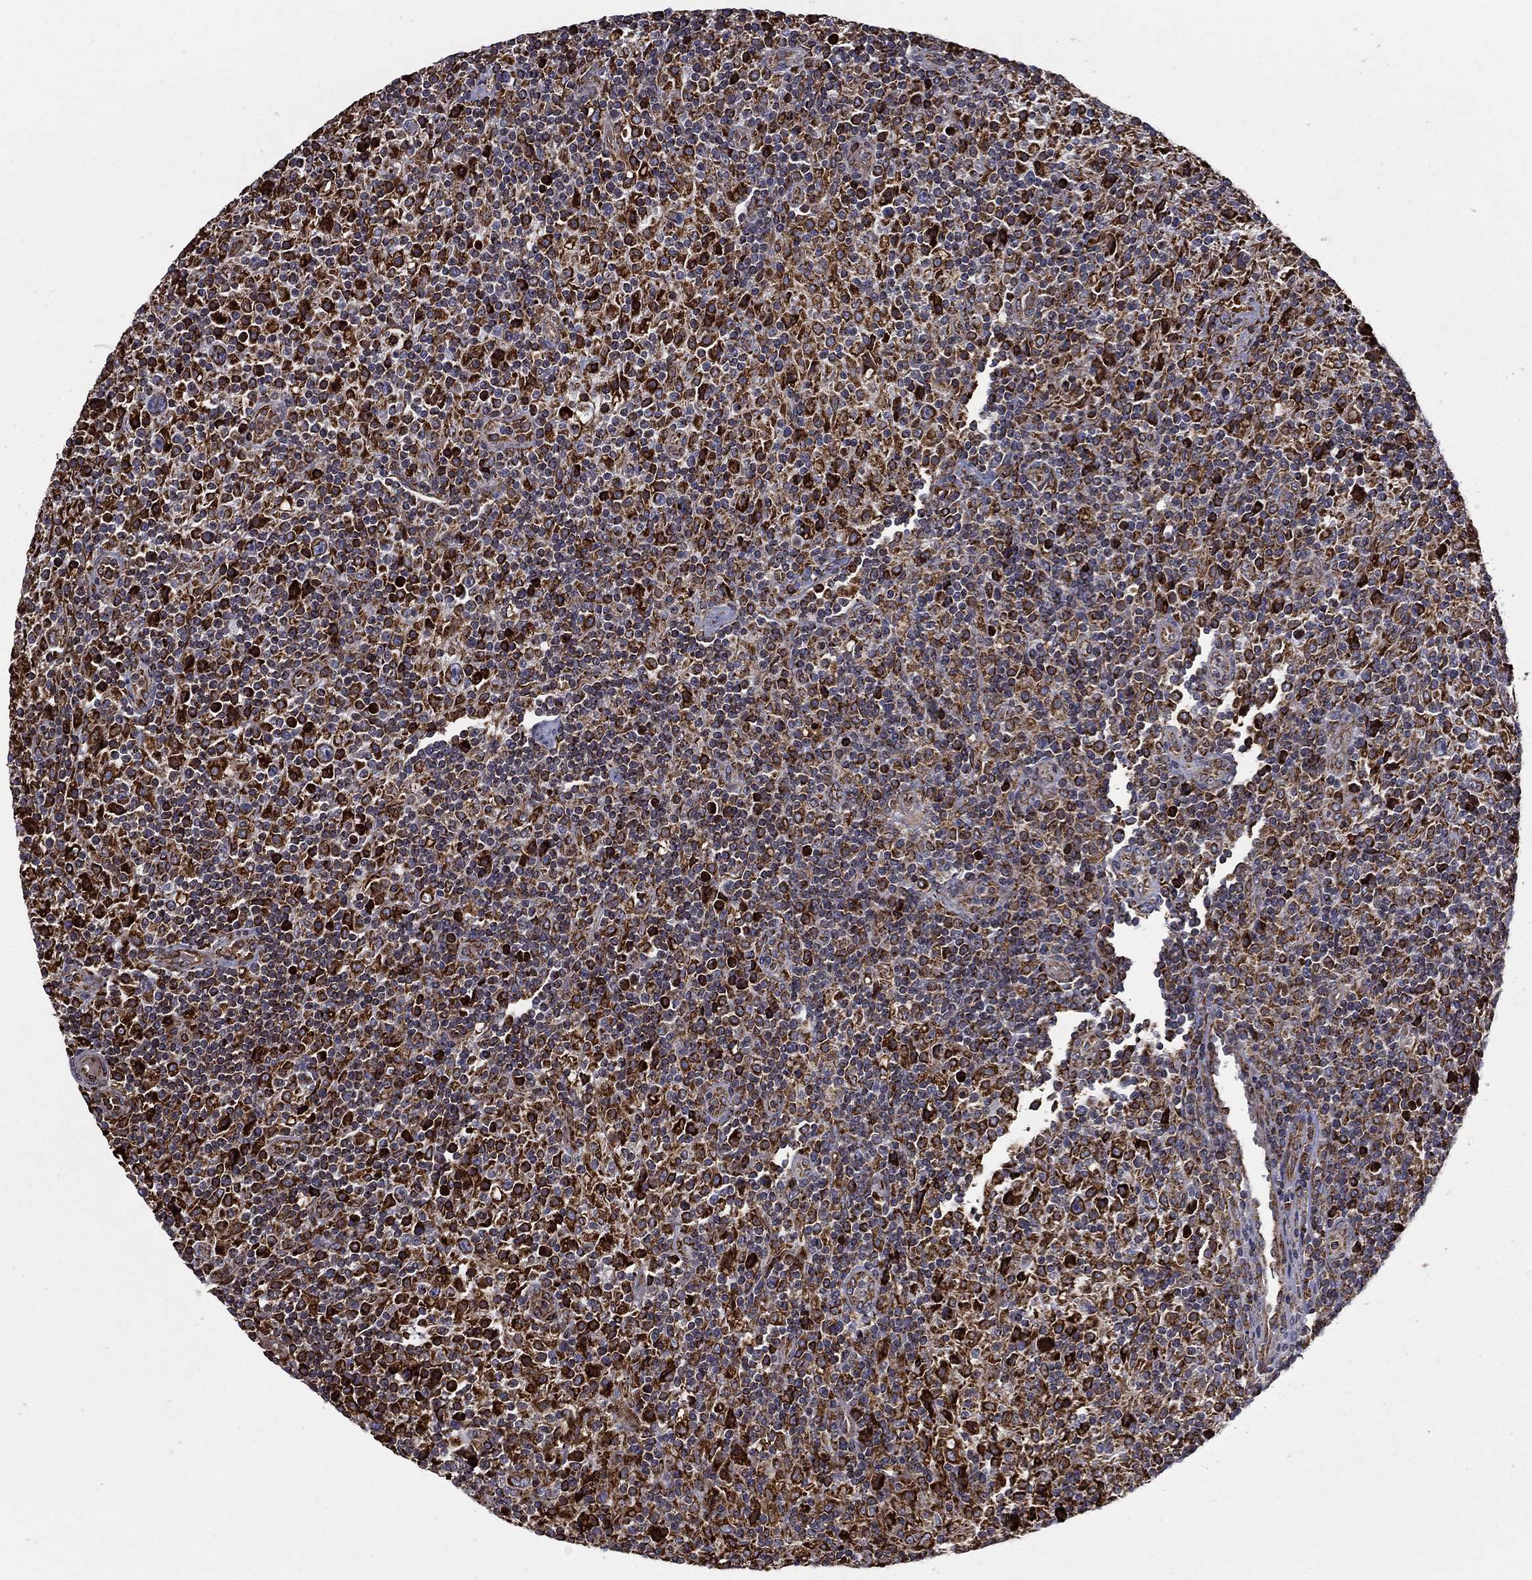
{"staining": {"intensity": "strong", "quantity": ">75%", "location": "cytoplasmic/membranous"}, "tissue": "lymphoma", "cell_type": "Tumor cells", "image_type": "cancer", "snomed": [{"axis": "morphology", "description": "Hodgkin's disease, NOS"}, {"axis": "topography", "description": "Lymph node"}], "caption": "The histopathology image exhibits staining of lymphoma, revealing strong cytoplasmic/membranous protein staining (brown color) within tumor cells. (Brightfield microscopy of DAB IHC at high magnification).", "gene": "MT-CYB", "patient": {"sex": "male", "age": 70}}